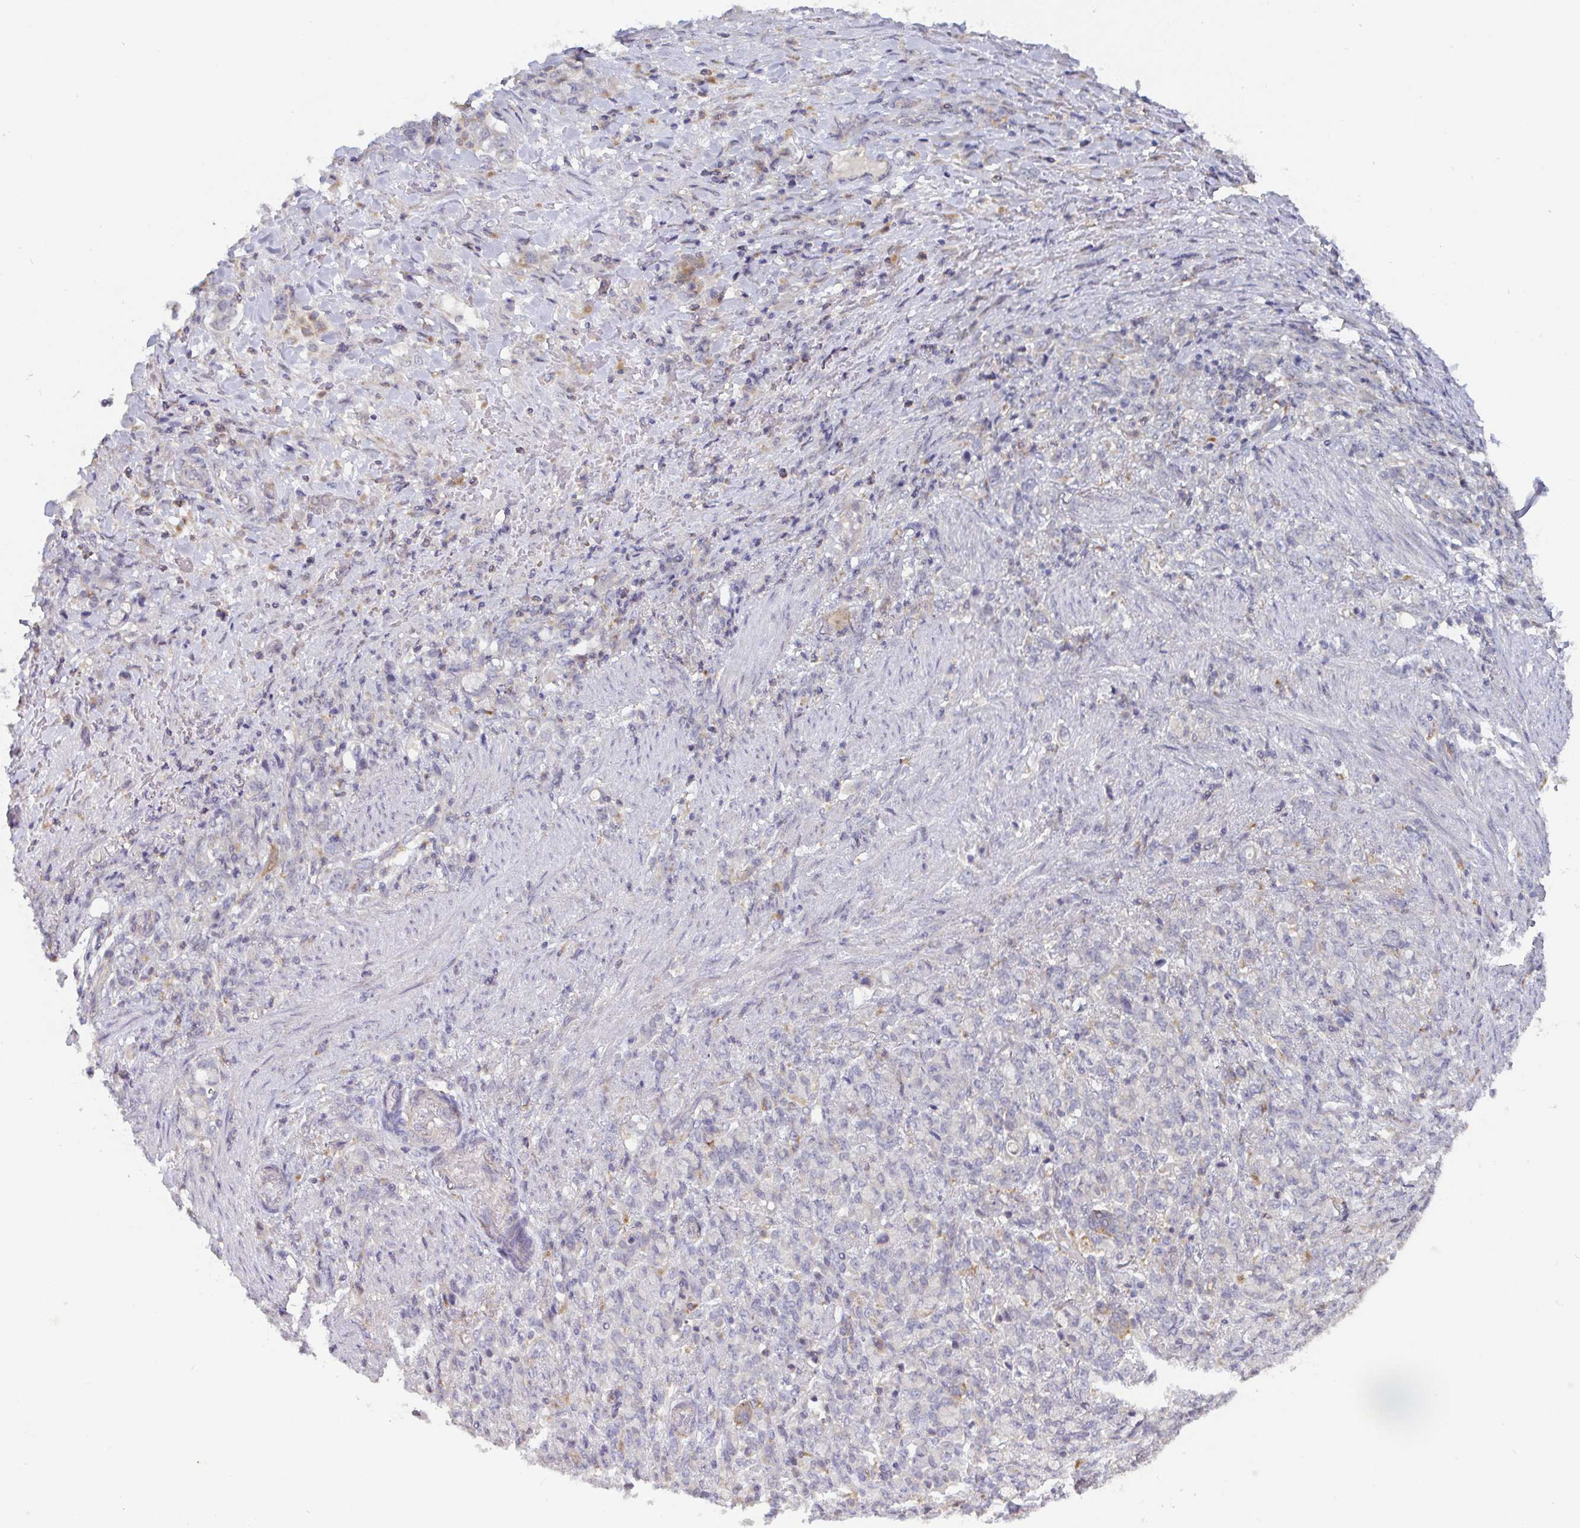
{"staining": {"intensity": "negative", "quantity": "none", "location": "none"}, "tissue": "stomach cancer", "cell_type": "Tumor cells", "image_type": "cancer", "snomed": [{"axis": "morphology", "description": "Adenocarcinoma, NOS"}, {"axis": "topography", "description": "Stomach"}], "caption": "This is an immunohistochemistry photomicrograph of adenocarcinoma (stomach). There is no positivity in tumor cells.", "gene": "CDH18", "patient": {"sex": "female", "age": 79}}